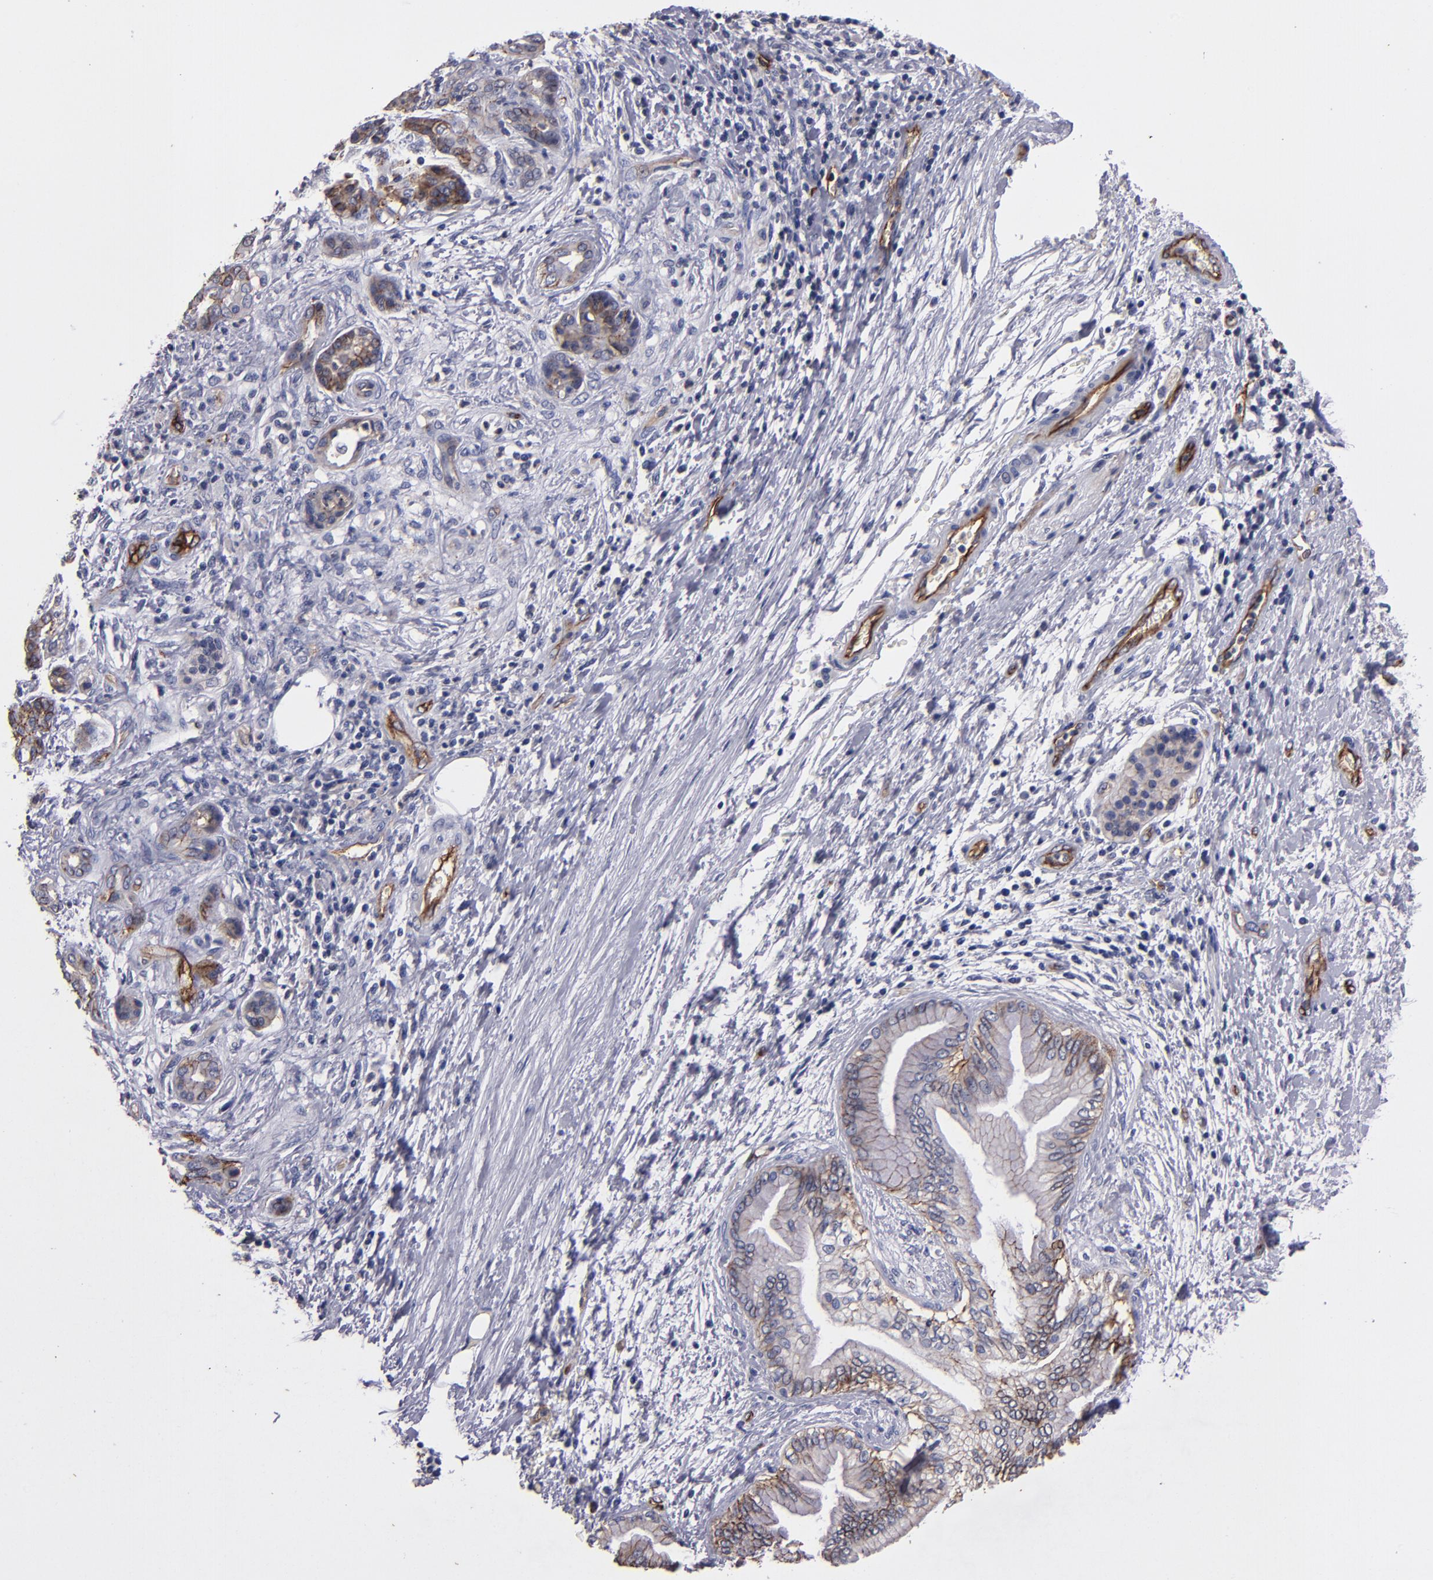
{"staining": {"intensity": "moderate", "quantity": "25%-75%", "location": "cytoplasmic/membranous"}, "tissue": "pancreatic cancer", "cell_type": "Tumor cells", "image_type": "cancer", "snomed": [{"axis": "morphology", "description": "Adenocarcinoma, NOS"}, {"axis": "topography", "description": "Pancreas"}], "caption": "Human pancreatic cancer stained with a brown dye reveals moderate cytoplasmic/membranous positive expression in about 25%-75% of tumor cells.", "gene": "CLDN5", "patient": {"sex": "female", "age": 70}}